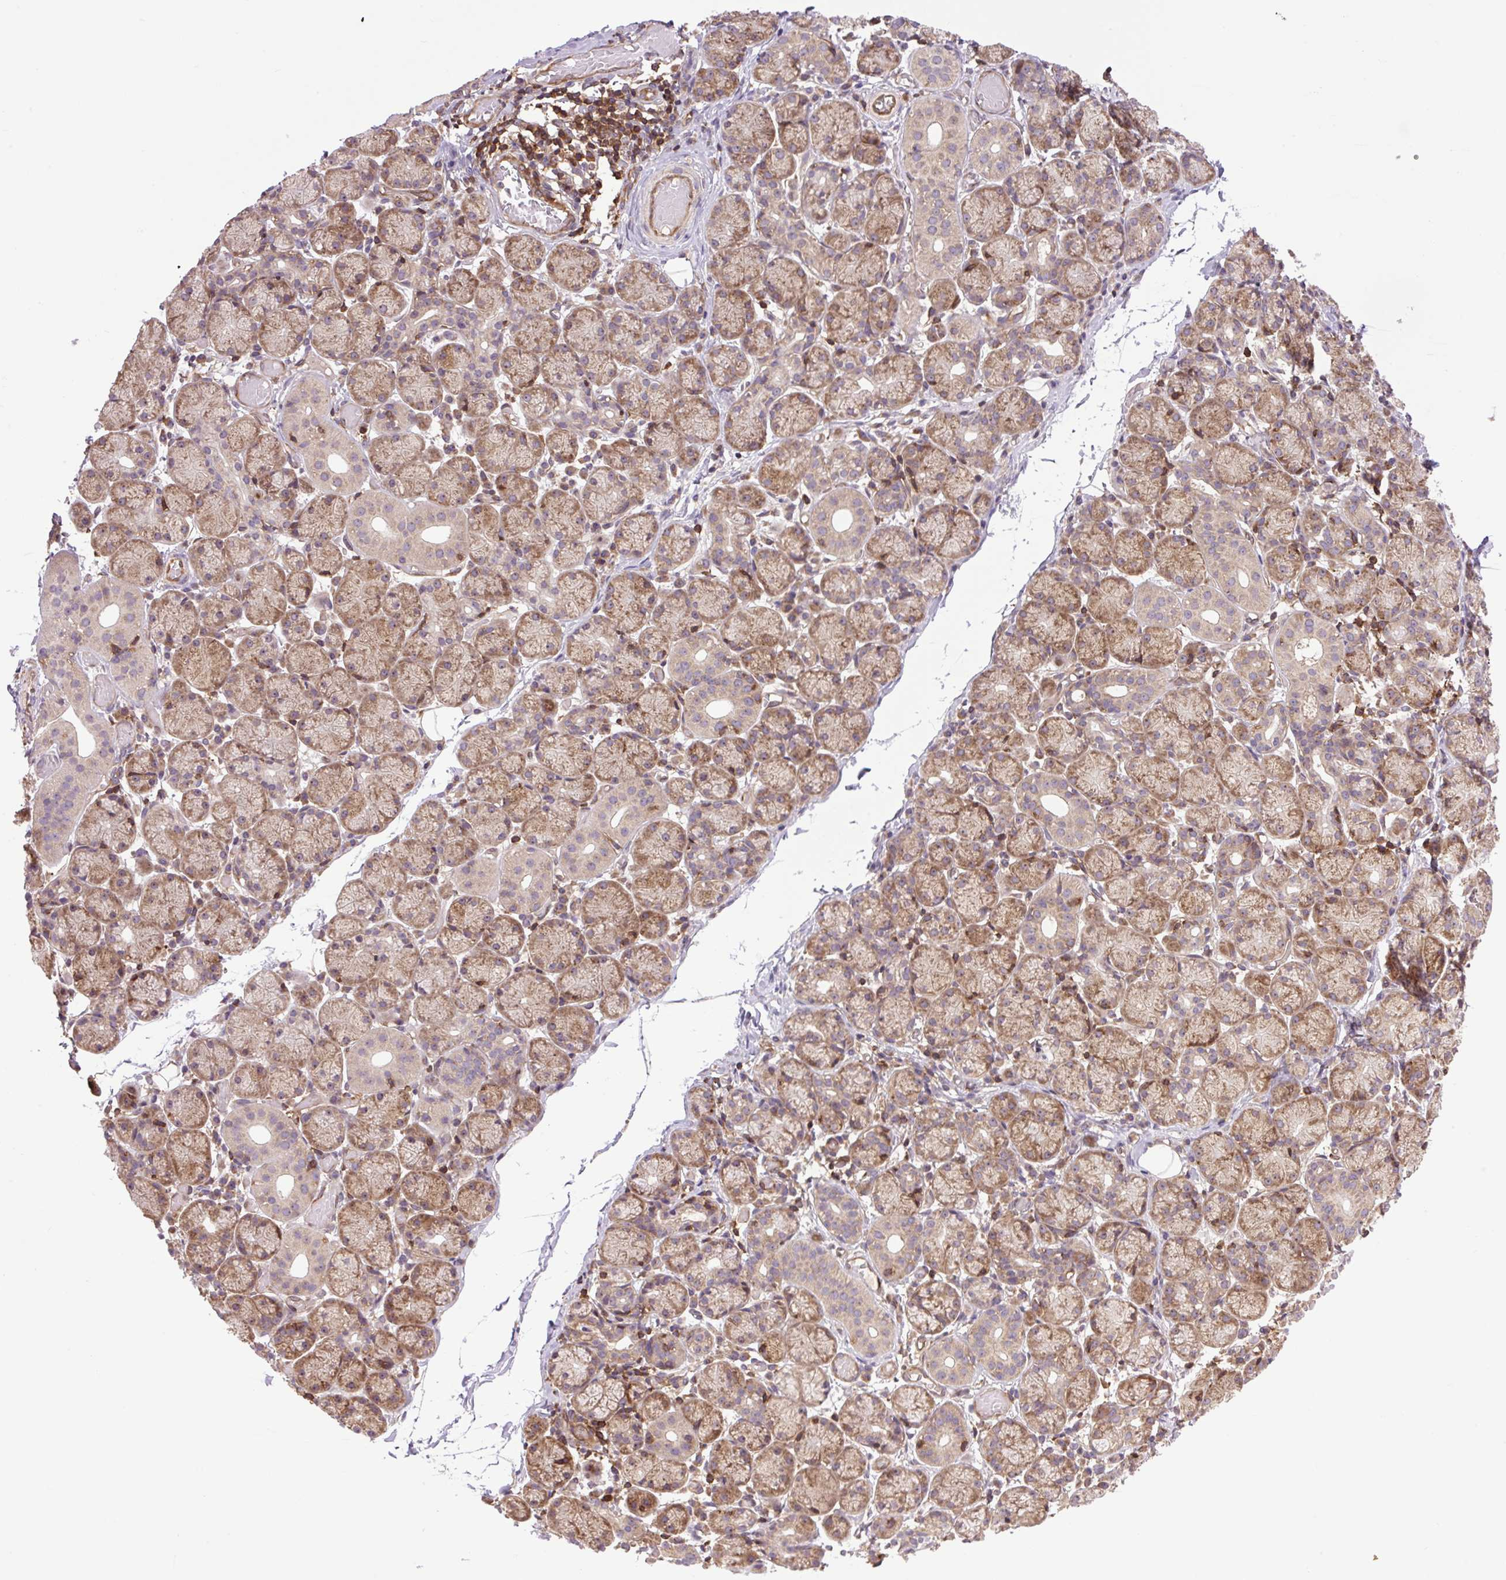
{"staining": {"intensity": "moderate", "quantity": ">75%", "location": "cytoplasmic/membranous"}, "tissue": "salivary gland", "cell_type": "Glandular cells", "image_type": "normal", "snomed": [{"axis": "morphology", "description": "Normal tissue, NOS"}, {"axis": "topography", "description": "Salivary gland"}], "caption": "Brown immunohistochemical staining in benign salivary gland demonstrates moderate cytoplasmic/membranous positivity in approximately >75% of glandular cells. Nuclei are stained in blue.", "gene": "PLCG1", "patient": {"sex": "female", "age": 24}}